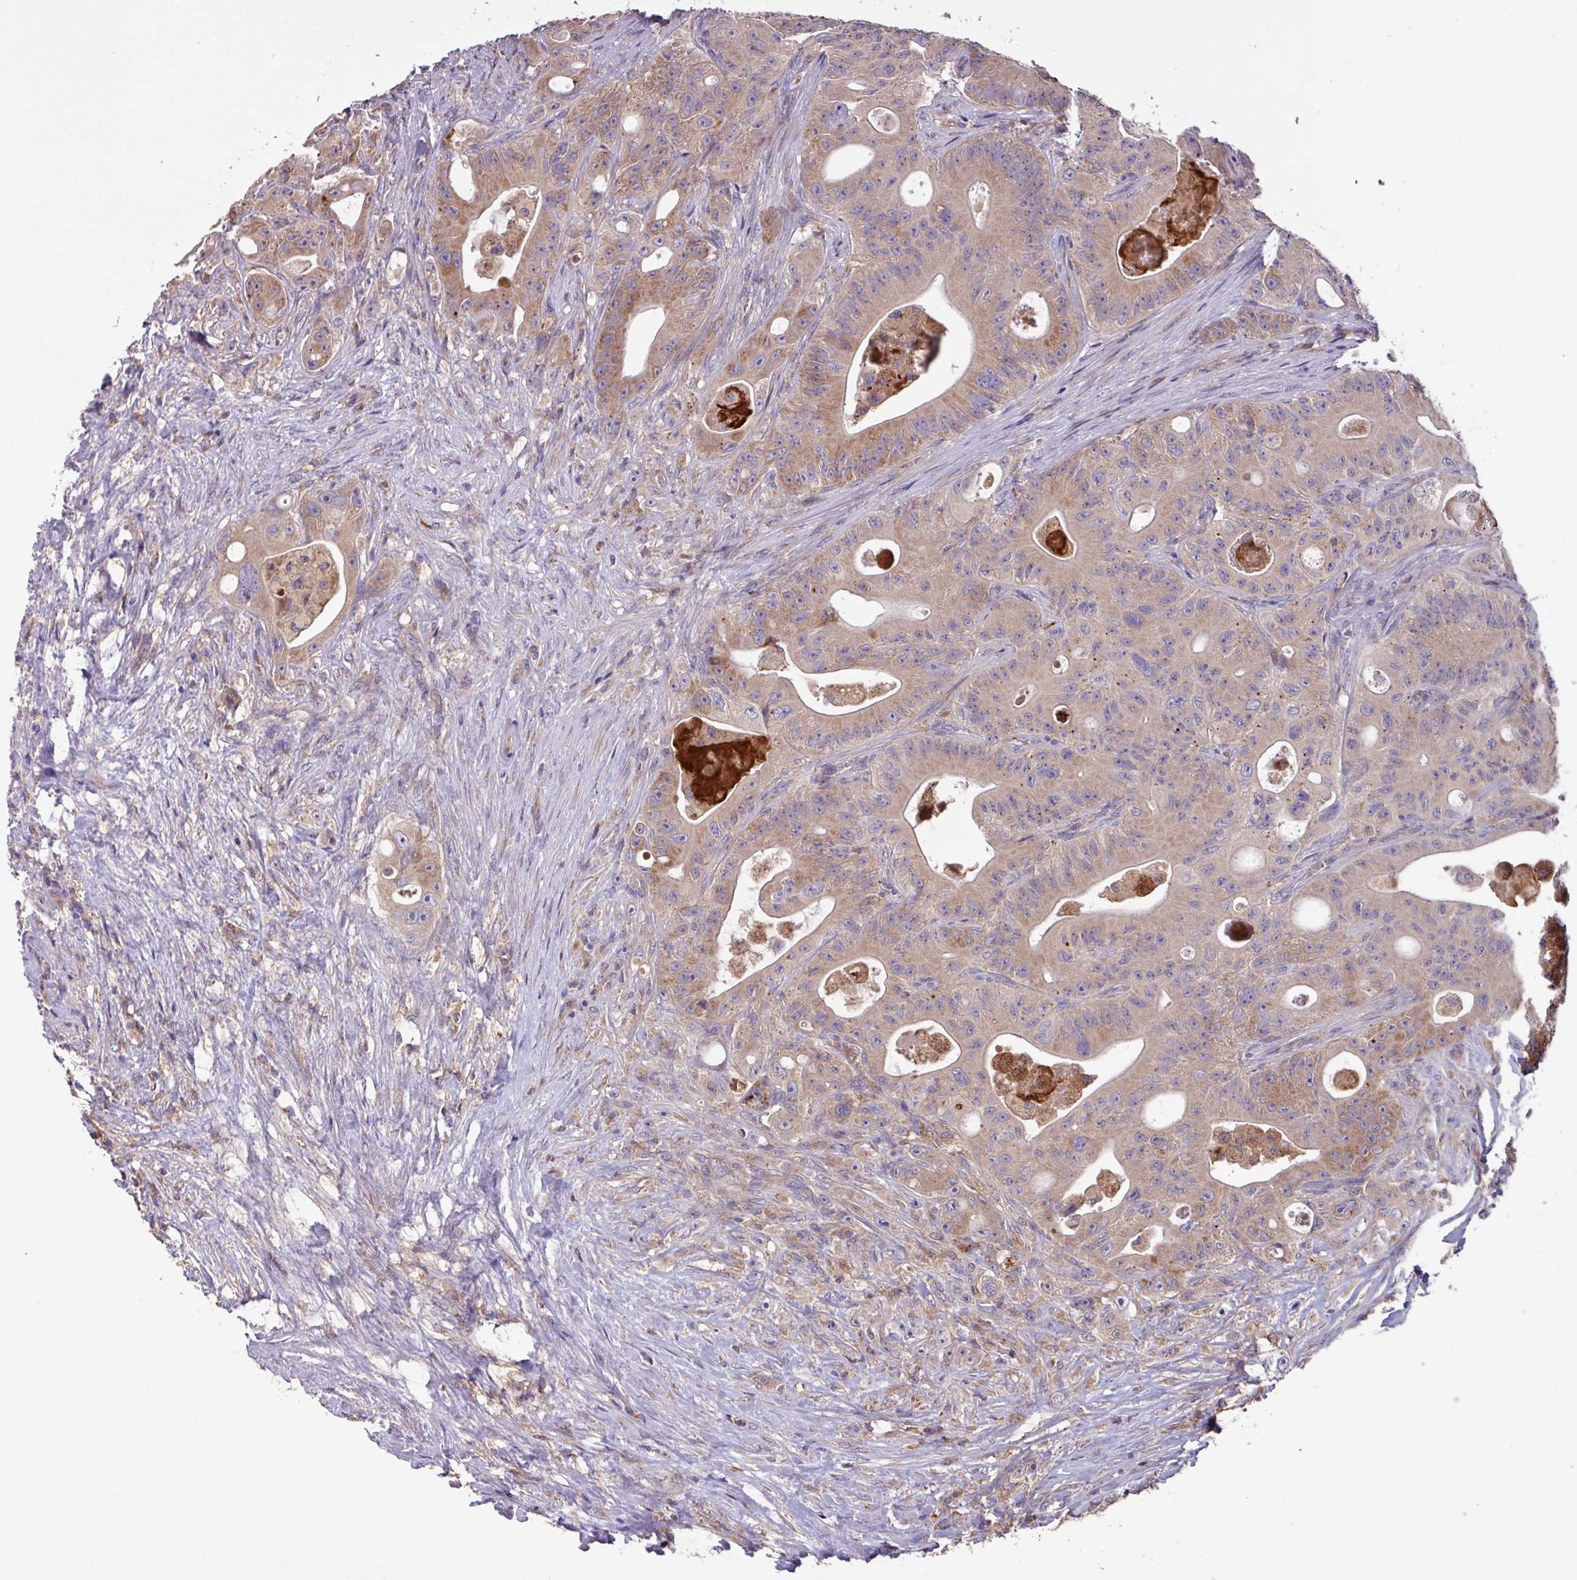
{"staining": {"intensity": "moderate", "quantity": "<25%", "location": "cytoplasmic/membranous"}, "tissue": "colorectal cancer", "cell_type": "Tumor cells", "image_type": "cancer", "snomed": [{"axis": "morphology", "description": "Adenocarcinoma, NOS"}, {"axis": "topography", "description": "Colon"}], "caption": "Immunohistochemical staining of colorectal adenocarcinoma exhibits moderate cytoplasmic/membranous protein staining in approximately <25% of tumor cells. The staining is performed using DAB brown chromogen to label protein expression. The nuclei are counter-stained blue using hematoxylin.", "gene": "PTPRQ", "patient": {"sex": "female", "age": 46}}